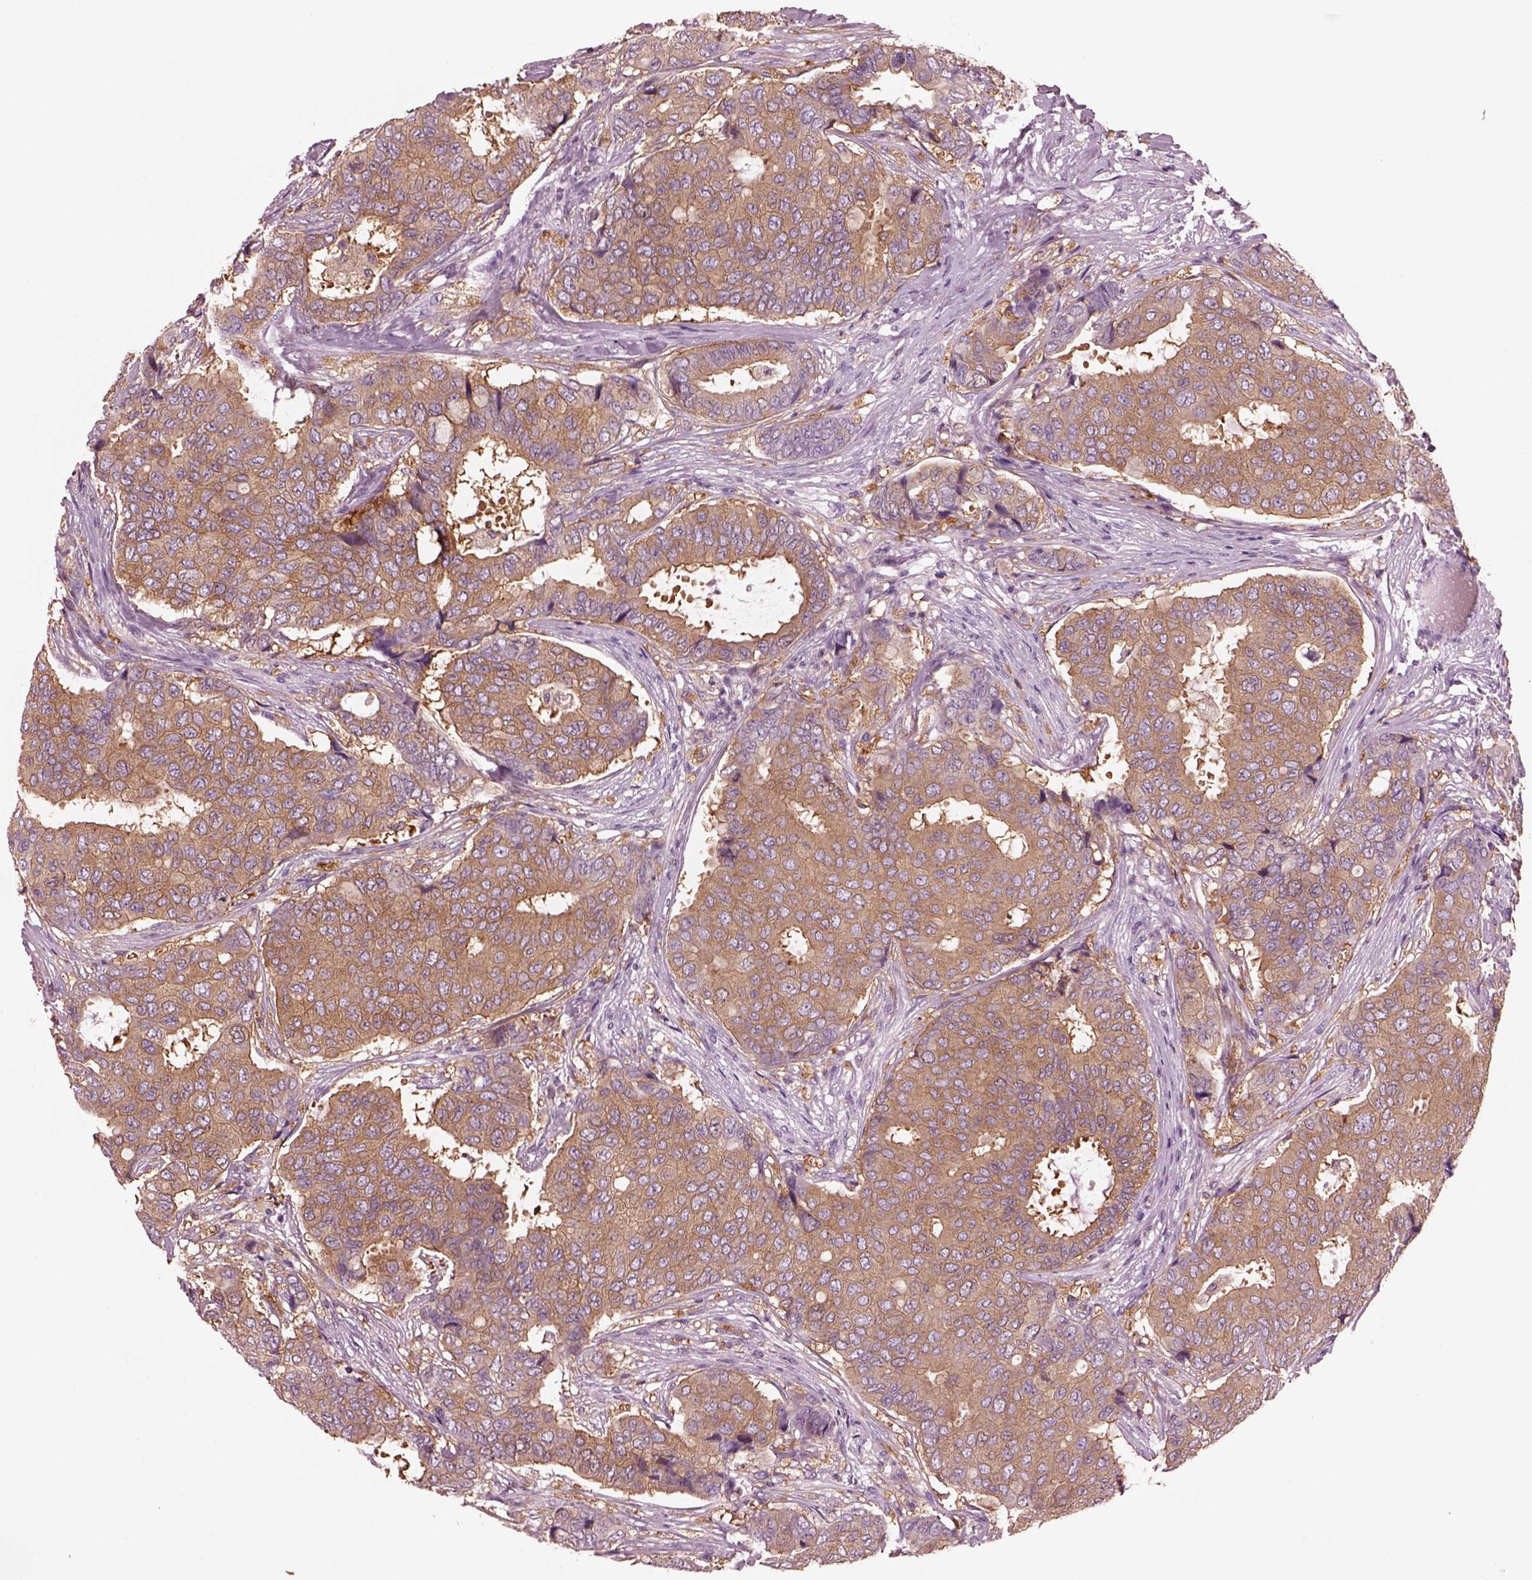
{"staining": {"intensity": "moderate", "quantity": ">75%", "location": "cytoplasmic/membranous"}, "tissue": "breast cancer", "cell_type": "Tumor cells", "image_type": "cancer", "snomed": [{"axis": "morphology", "description": "Duct carcinoma"}, {"axis": "topography", "description": "Breast"}], "caption": "Immunohistochemistry (IHC) histopathology image of neoplastic tissue: human invasive ductal carcinoma (breast) stained using immunohistochemistry exhibits medium levels of moderate protein expression localized specifically in the cytoplasmic/membranous of tumor cells, appearing as a cytoplasmic/membranous brown color.", "gene": "SHTN1", "patient": {"sex": "female", "age": 75}}